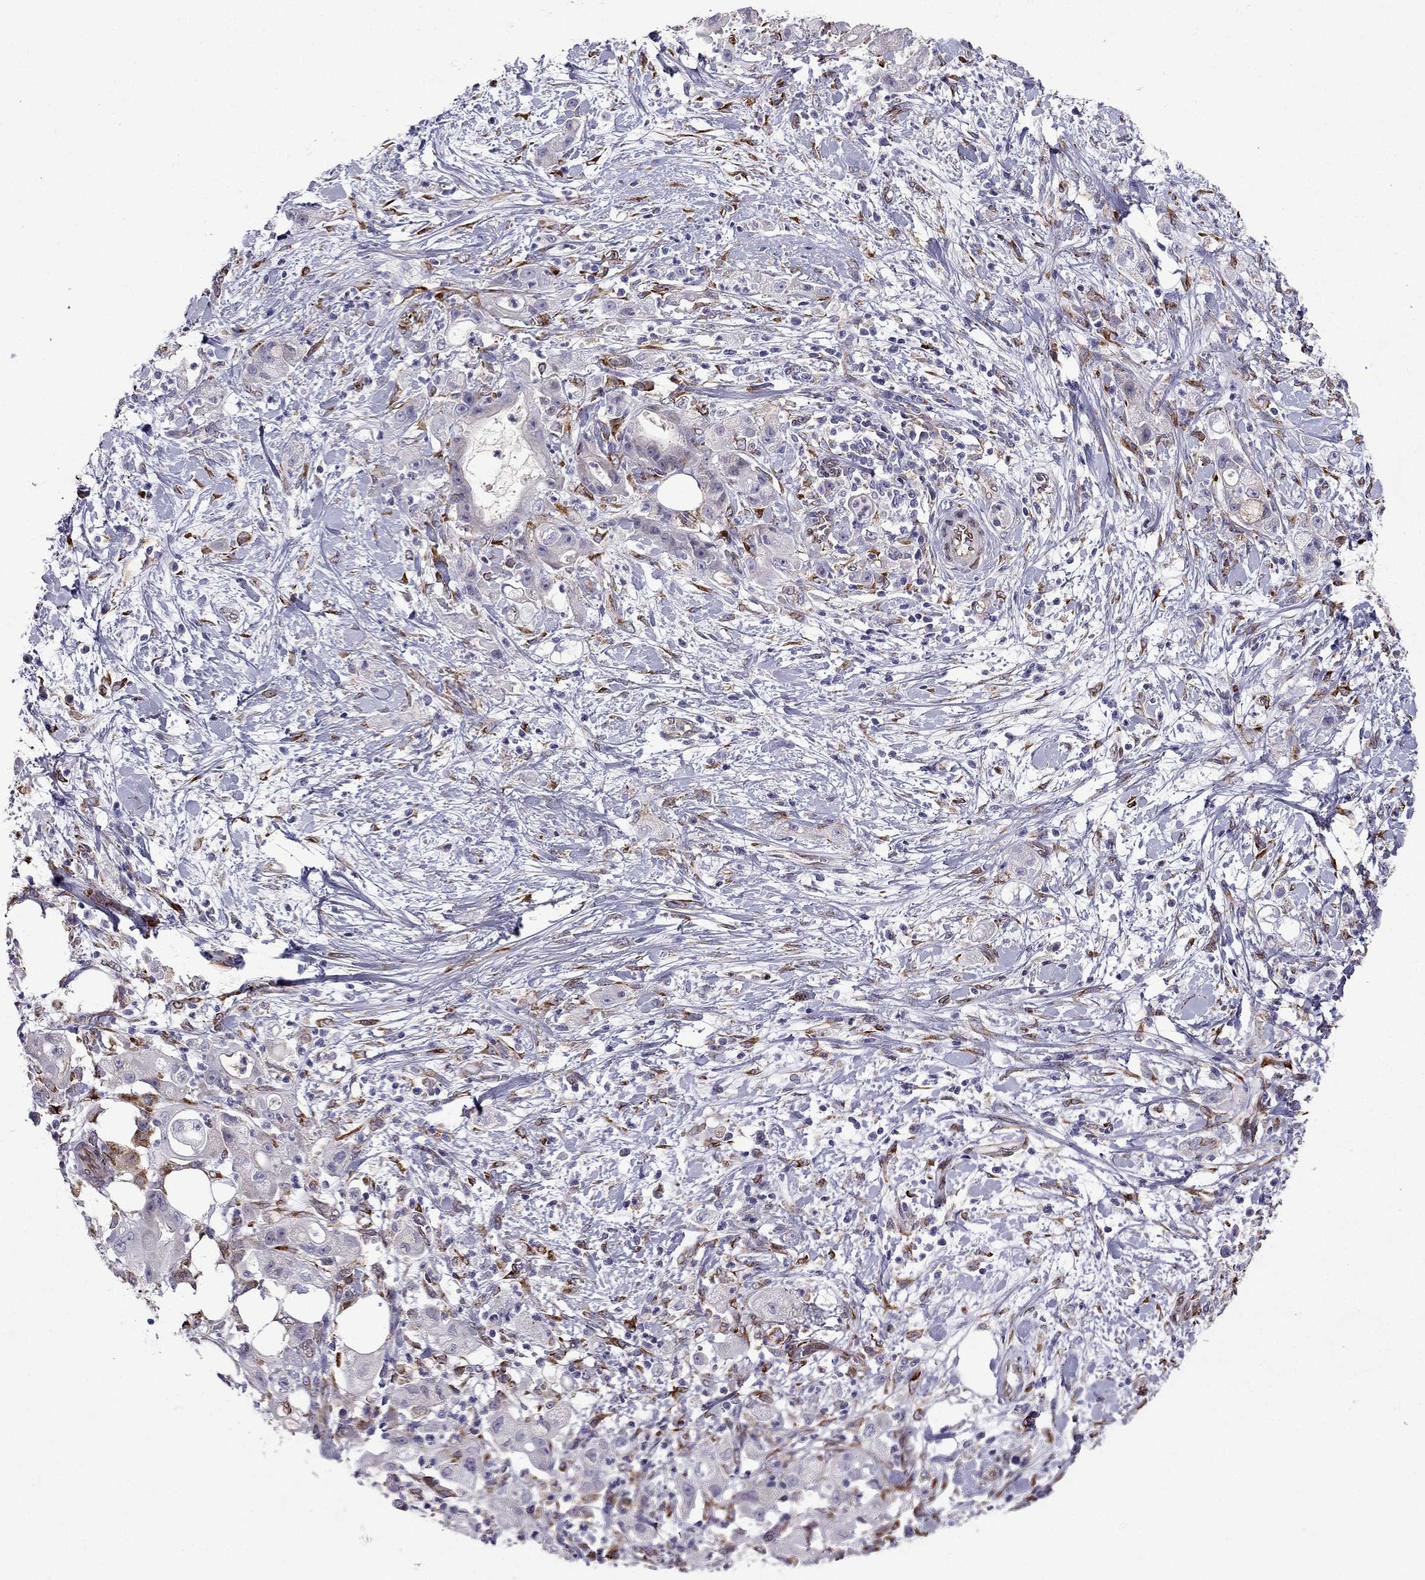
{"staining": {"intensity": "negative", "quantity": "none", "location": "none"}, "tissue": "stomach cancer", "cell_type": "Tumor cells", "image_type": "cancer", "snomed": [{"axis": "morphology", "description": "Adenocarcinoma, NOS"}, {"axis": "topography", "description": "Stomach"}], "caption": "DAB (3,3'-diaminobenzidine) immunohistochemical staining of human stomach cancer (adenocarcinoma) demonstrates no significant positivity in tumor cells. (DAB IHC with hematoxylin counter stain).", "gene": "IKBIP", "patient": {"sex": "male", "age": 58}}